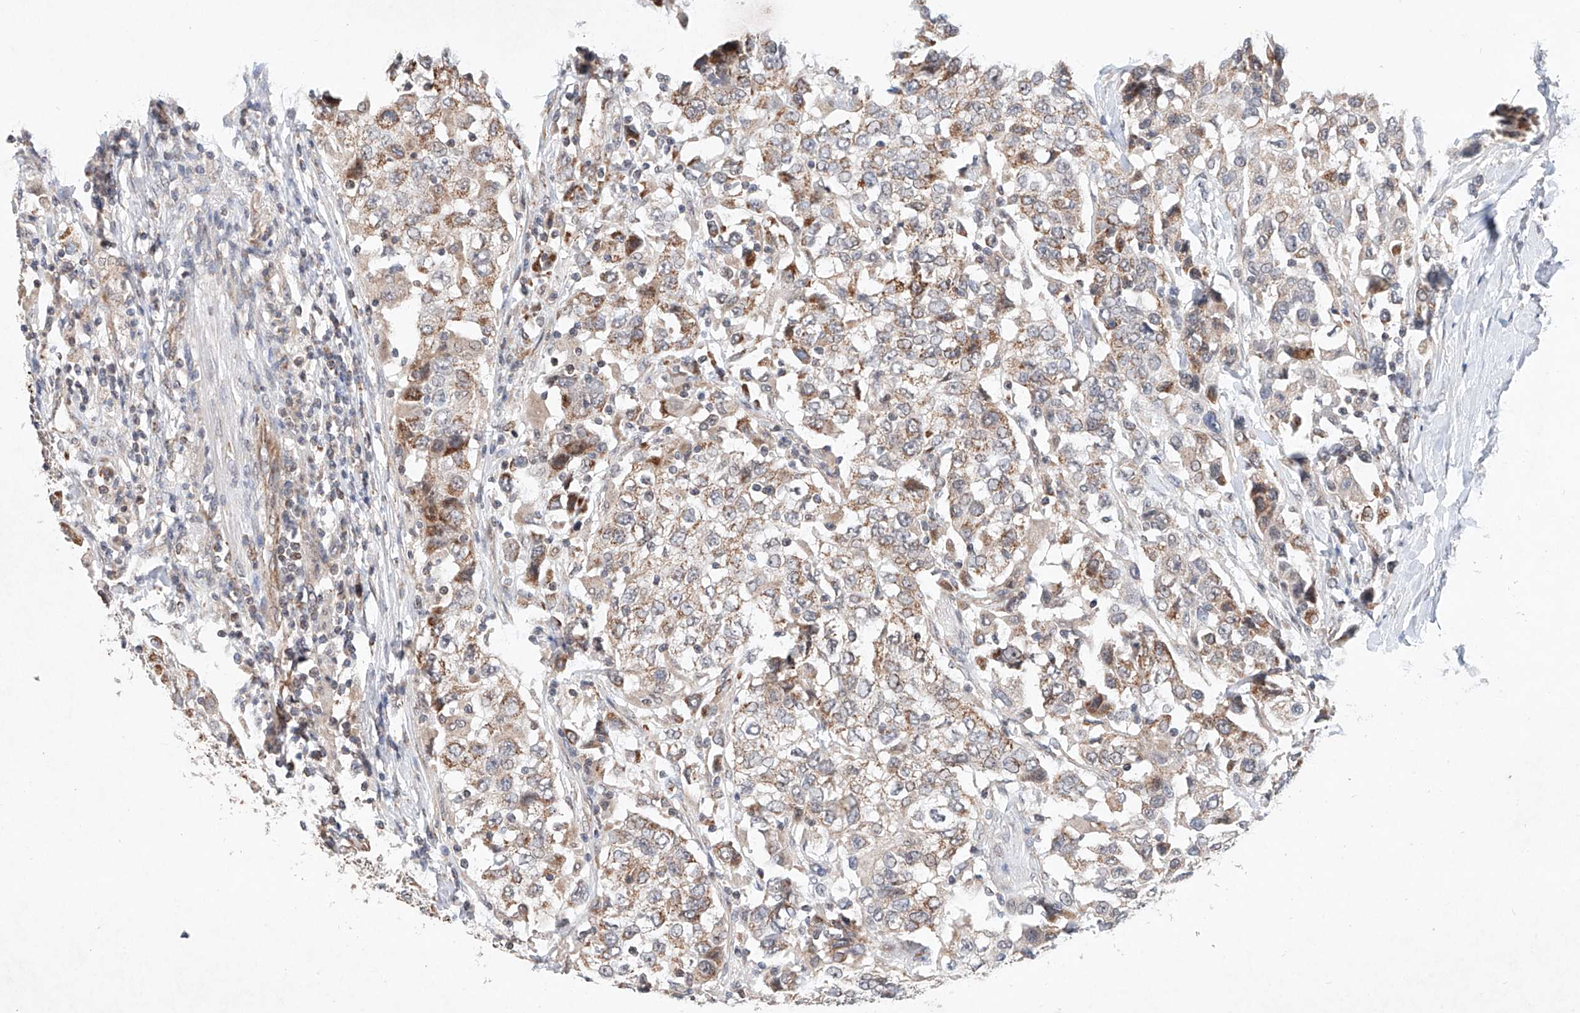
{"staining": {"intensity": "moderate", "quantity": ">75%", "location": "cytoplasmic/membranous"}, "tissue": "urothelial cancer", "cell_type": "Tumor cells", "image_type": "cancer", "snomed": [{"axis": "morphology", "description": "Urothelial carcinoma, High grade"}, {"axis": "topography", "description": "Urinary bladder"}], "caption": "This is a photomicrograph of immunohistochemistry staining of urothelial carcinoma (high-grade), which shows moderate staining in the cytoplasmic/membranous of tumor cells.", "gene": "FASTK", "patient": {"sex": "female", "age": 80}}